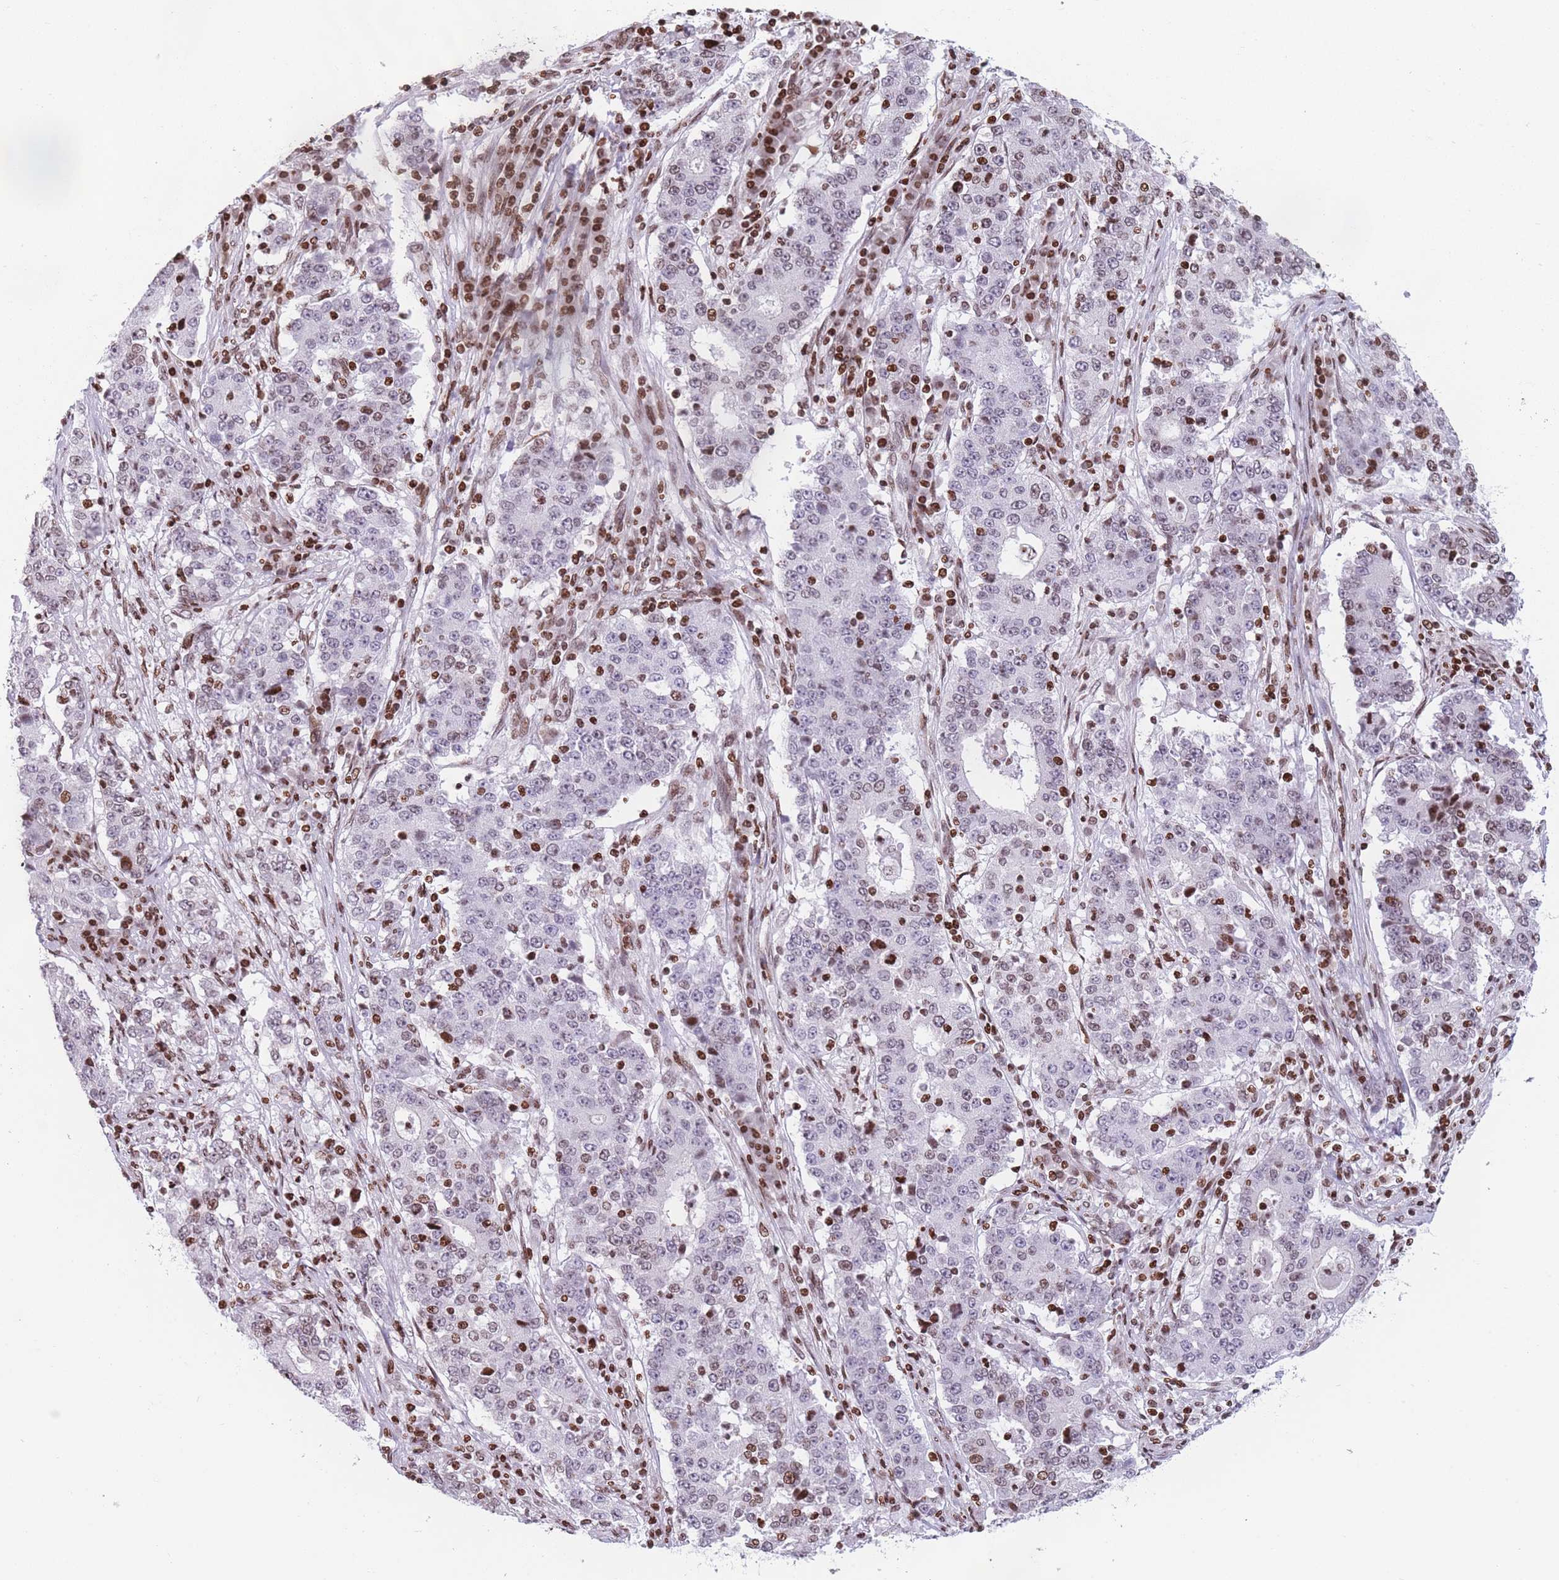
{"staining": {"intensity": "weak", "quantity": "25%-75%", "location": "nuclear"}, "tissue": "stomach cancer", "cell_type": "Tumor cells", "image_type": "cancer", "snomed": [{"axis": "morphology", "description": "Adenocarcinoma, NOS"}, {"axis": "topography", "description": "Stomach"}], "caption": "About 25%-75% of tumor cells in stomach adenocarcinoma demonstrate weak nuclear protein staining as visualized by brown immunohistochemical staining.", "gene": "AK9", "patient": {"sex": "male", "age": 59}}